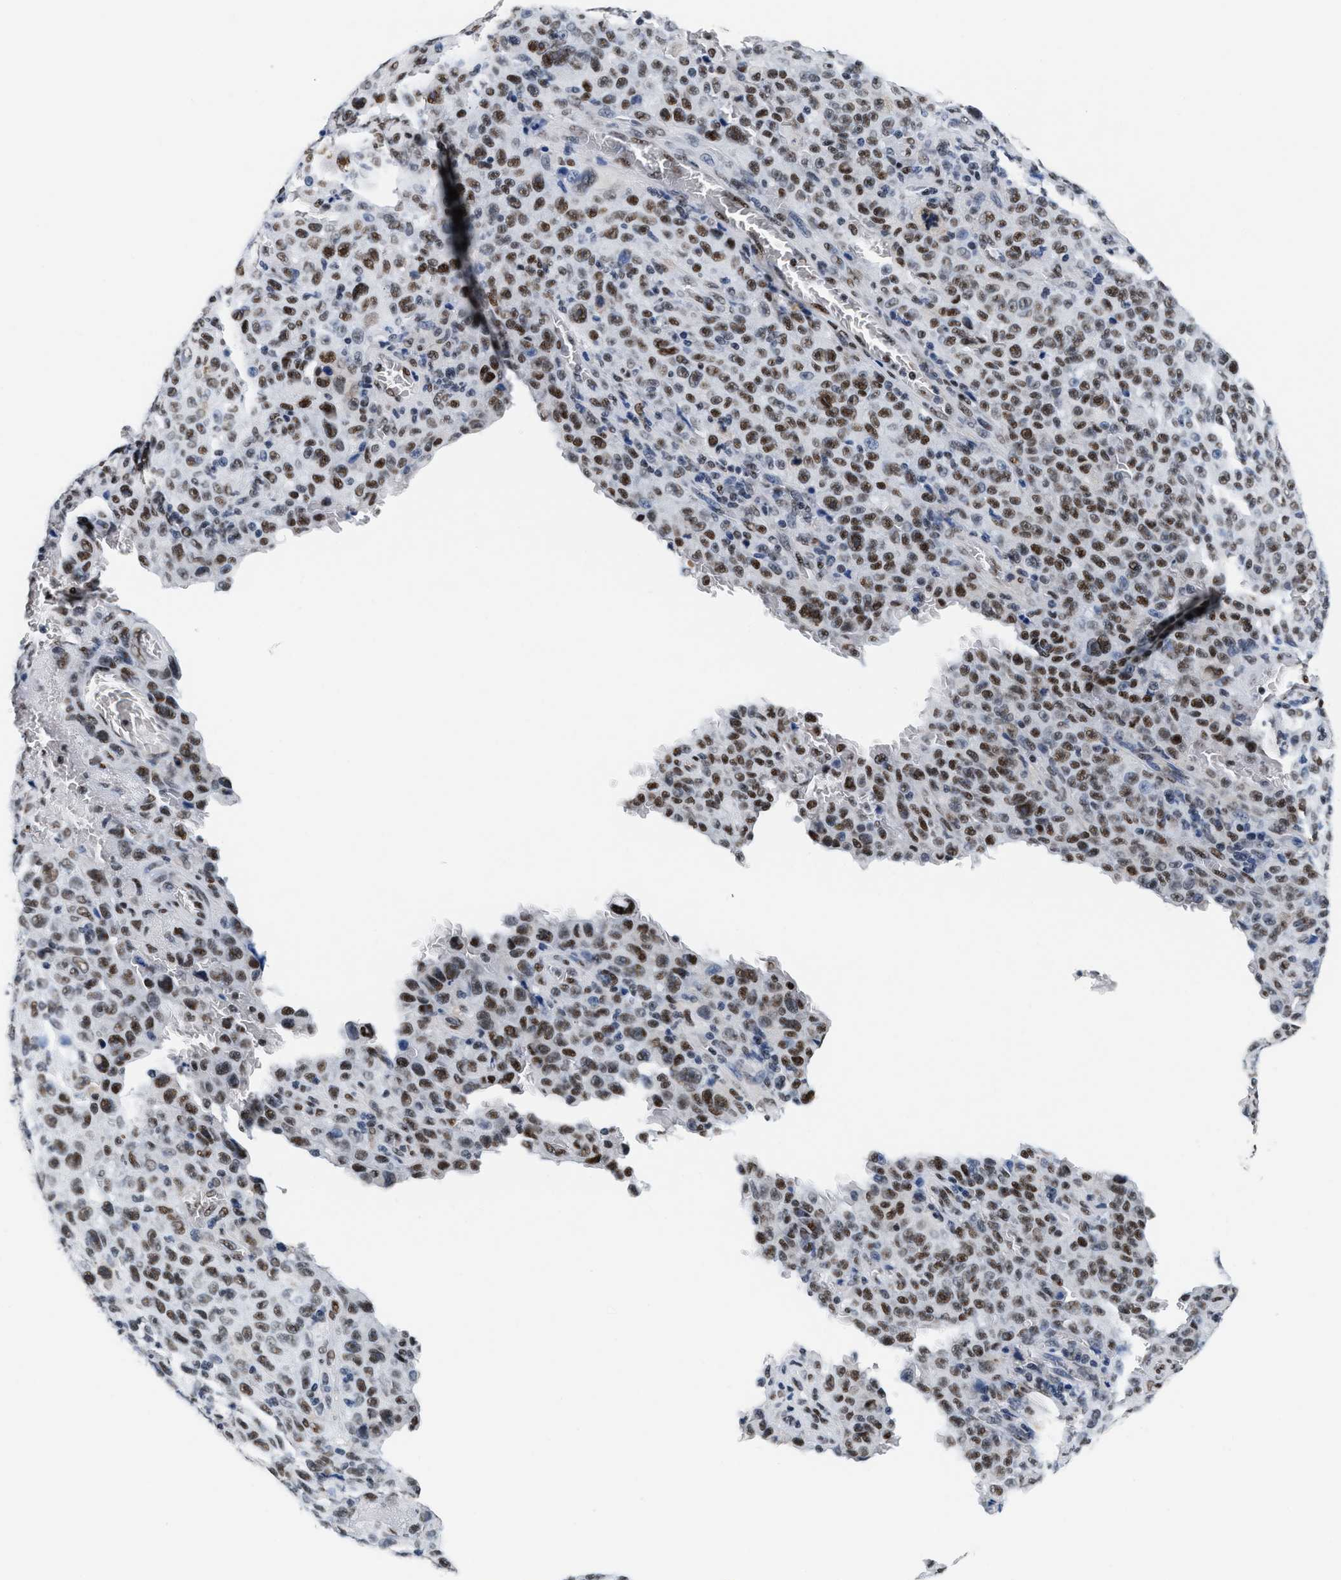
{"staining": {"intensity": "strong", "quantity": ">75%", "location": "nuclear"}, "tissue": "melanoma", "cell_type": "Tumor cells", "image_type": "cancer", "snomed": [{"axis": "morphology", "description": "Malignant melanoma, NOS"}, {"axis": "topography", "description": "Skin"}], "caption": "Immunohistochemical staining of human malignant melanoma demonstrates strong nuclear protein expression in approximately >75% of tumor cells.", "gene": "RAD50", "patient": {"sex": "female", "age": 82}}